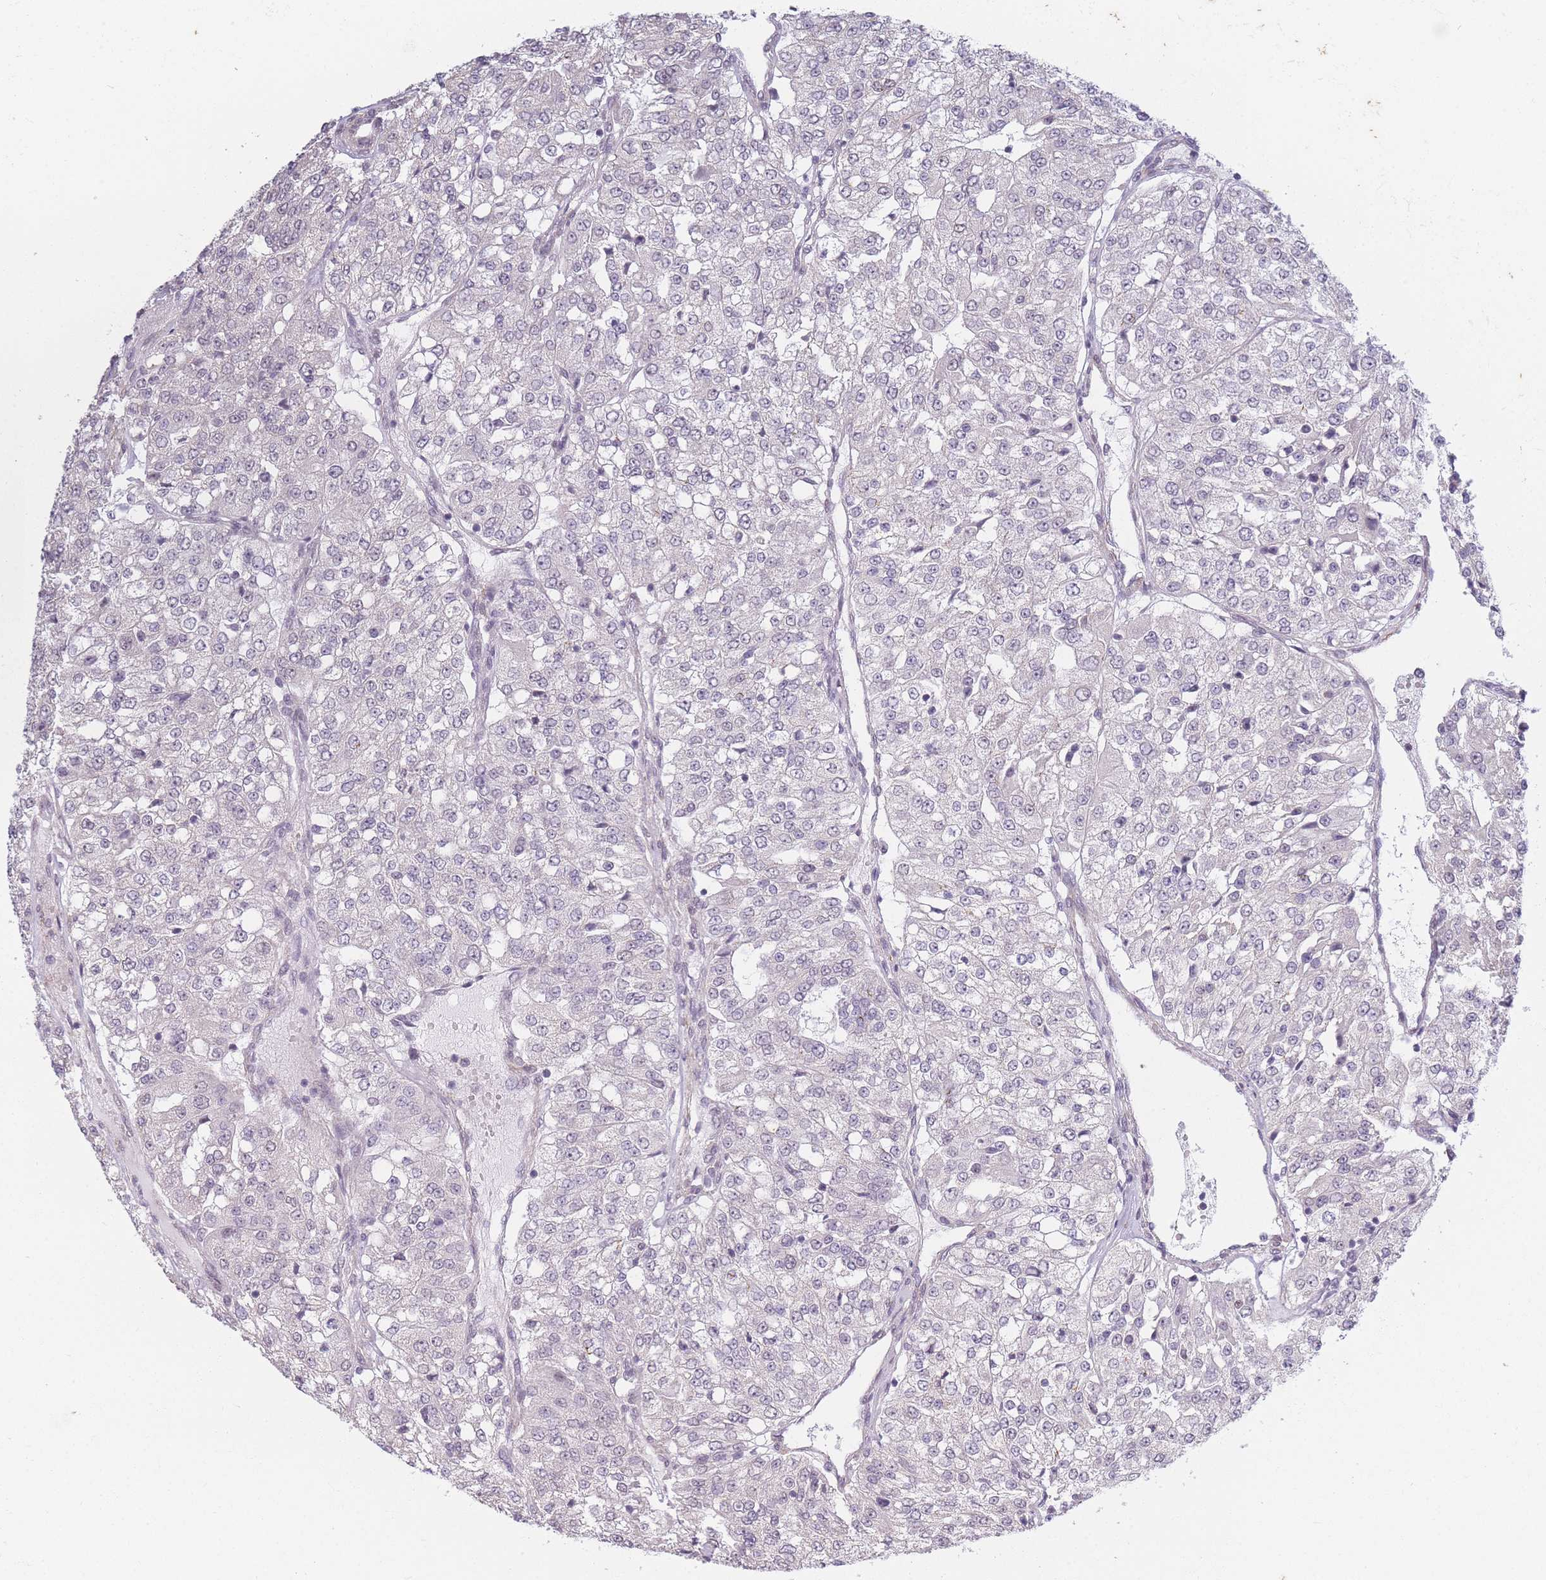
{"staining": {"intensity": "negative", "quantity": "none", "location": "none"}, "tissue": "renal cancer", "cell_type": "Tumor cells", "image_type": "cancer", "snomed": [{"axis": "morphology", "description": "Adenocarcinoma, NOS"}, {"axis": "topography", "description": "Kidney"}], "caption": "Protein analysis of adenocarcinoma (renal) shows no significant expression in tumor cells. (DAB immunohistochemistry visualized using brightfield microscopy, high magnification).", "gene": "SIN3B", "patient": {"sex": "female", "age": 63}}